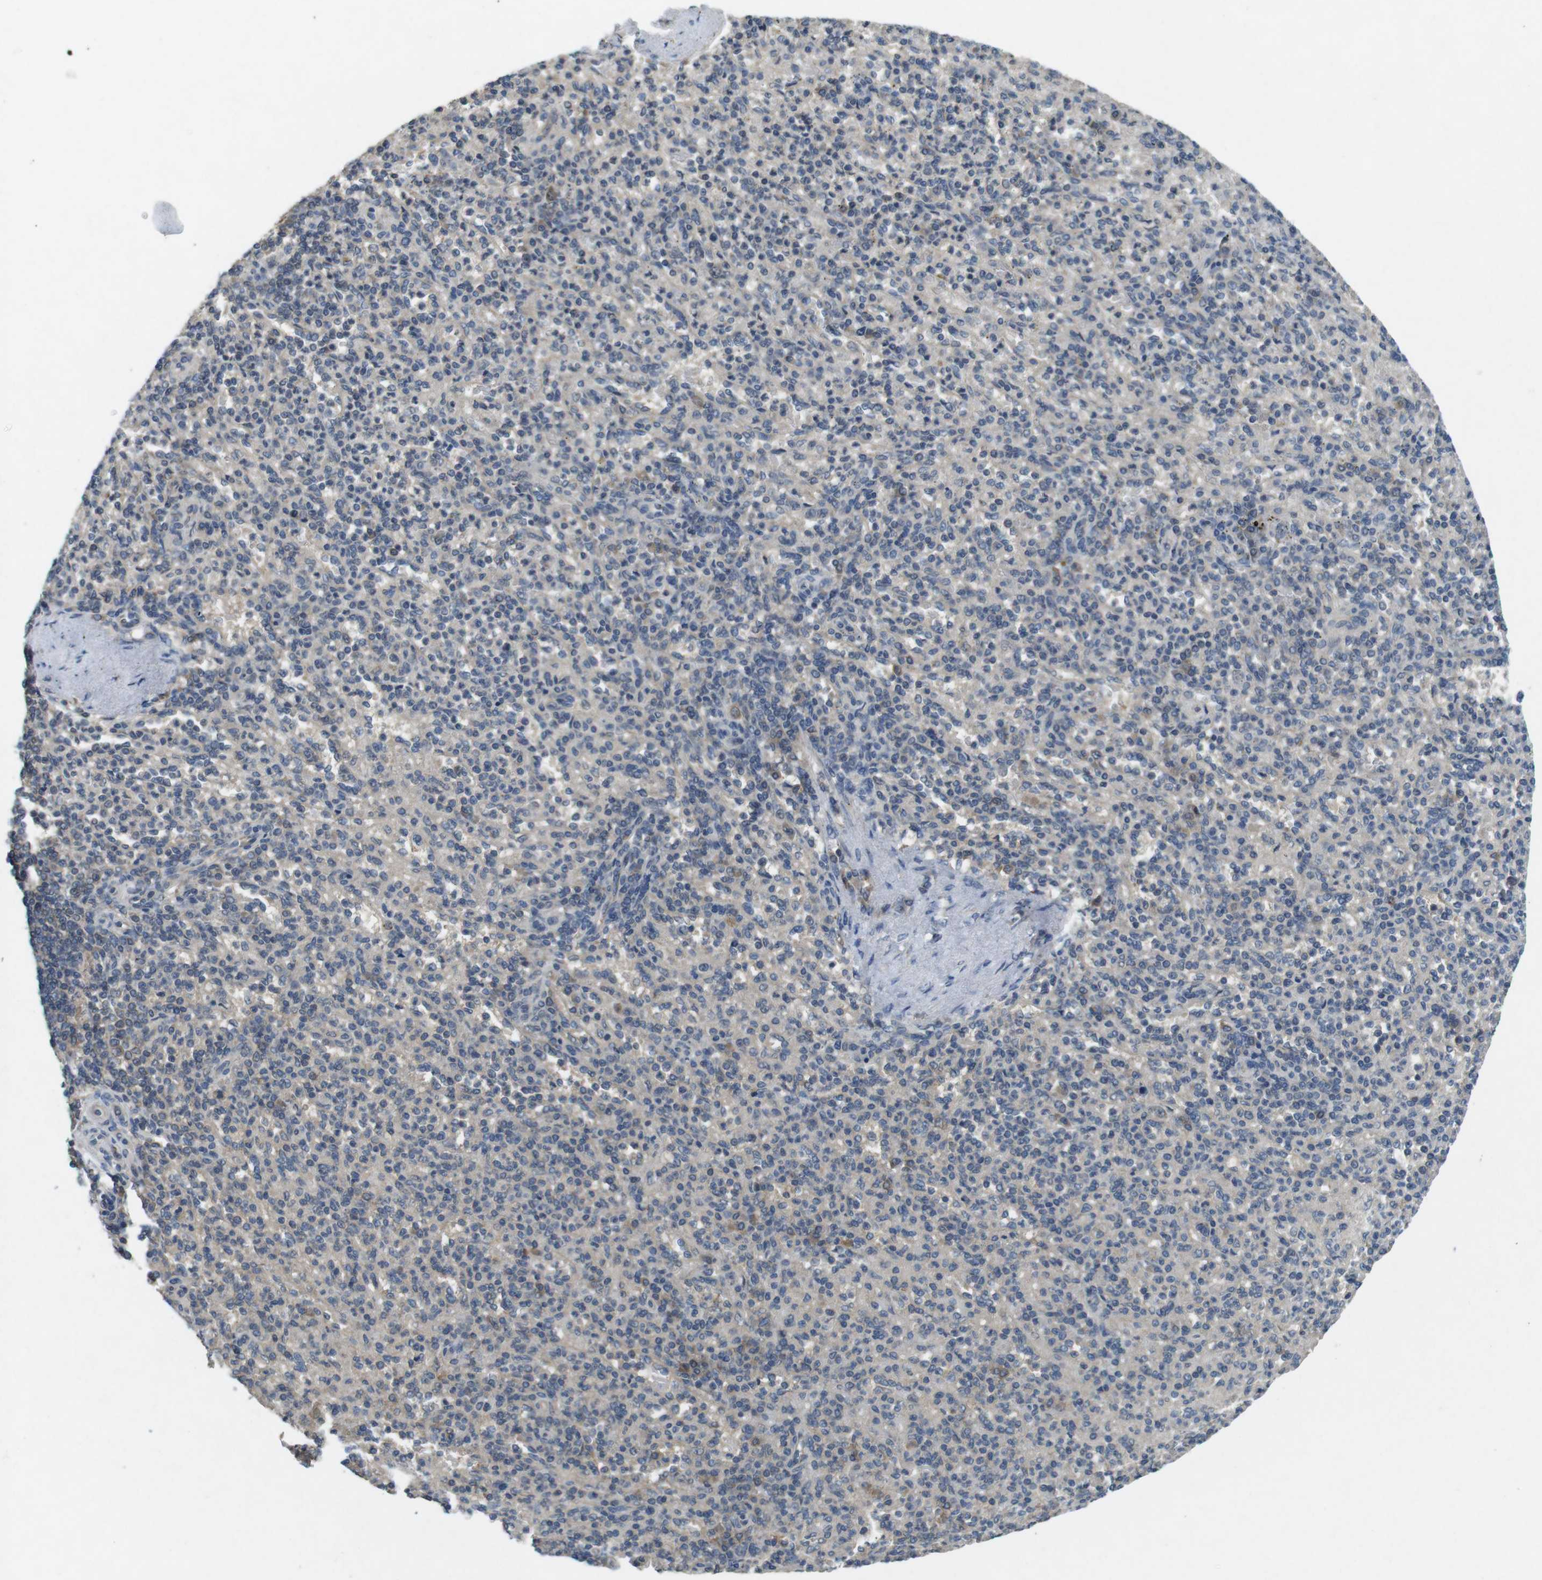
{"staining": {"intensity": "moderate", "quantity": "<25%", "location": "cytoplasmic/membranous"}, "tissue": "spleen", "cell_type": "Cells in red pulp", "image_type": "normal", "snomed": [{"axis": "morphology", "description": "Normal tissue, NOS"}, {"axis": "topography", "description": "Spleen"}], "caption": "A brown stain highlights moderate cytoplasmic/membranous positivity of a protein in cells in red pulp of unremarkable spleen.", "gene": "SUGT1", "patient": {"sex": "female", "age": 74}}